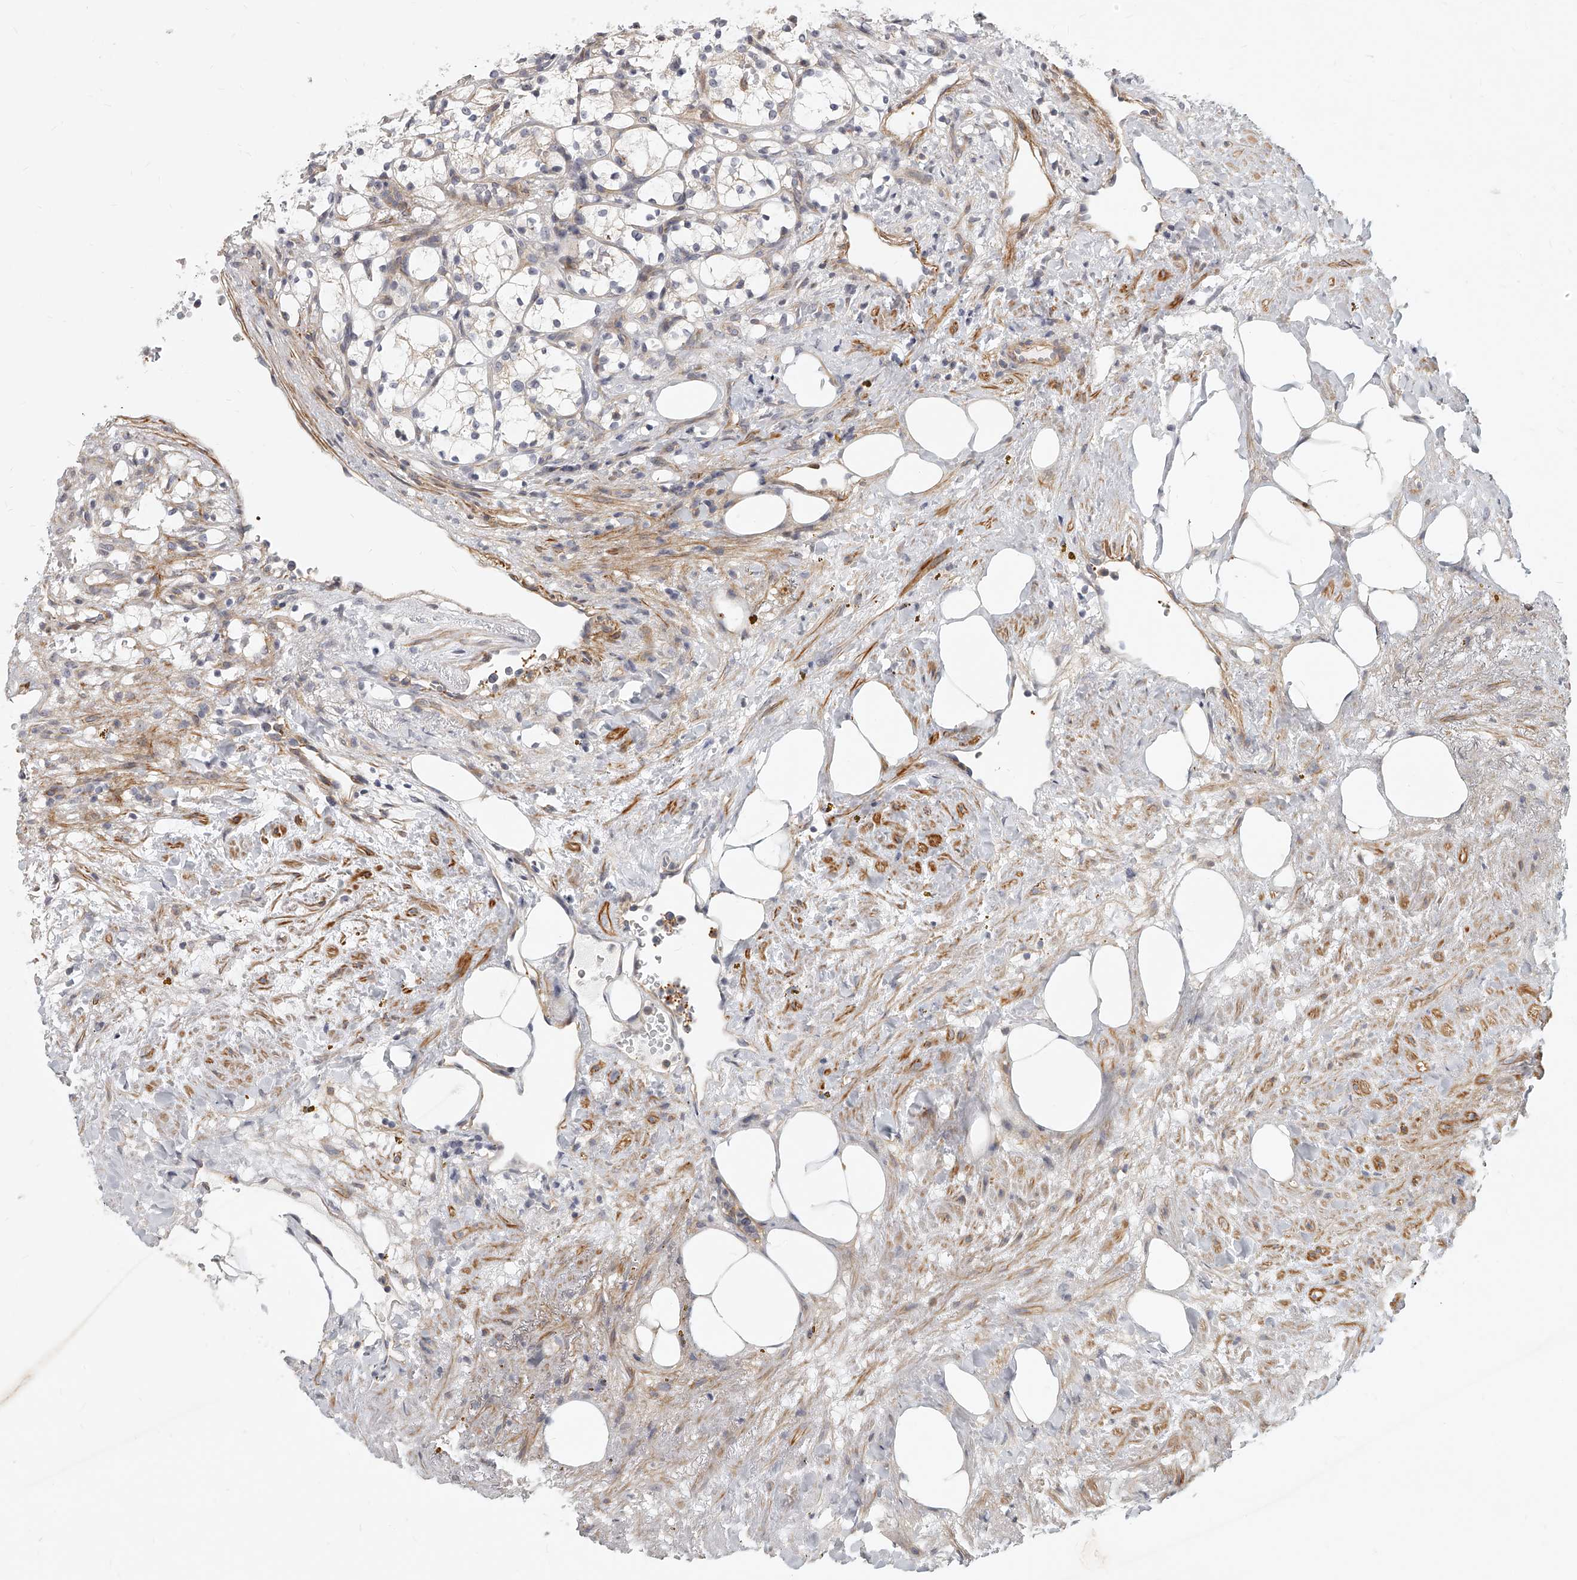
{"staining": {"intensity": "negative", "quantity": "none", "location": "none"}, "tissue": "renal cancer", "cell_type": "Tumor cells", "image_type": "cancer", "snomed": [{"axis": "morphology", "description": "Adenocarcinoma, NOS"}, {"axis": "topography", "description": "Kidney"}], "caption": "Tumor cells are negative for brown protein staining in adenocarcinoma (renal).", "gene": "SLC37A1", "patient": {"sex": "female", "age": 69}}